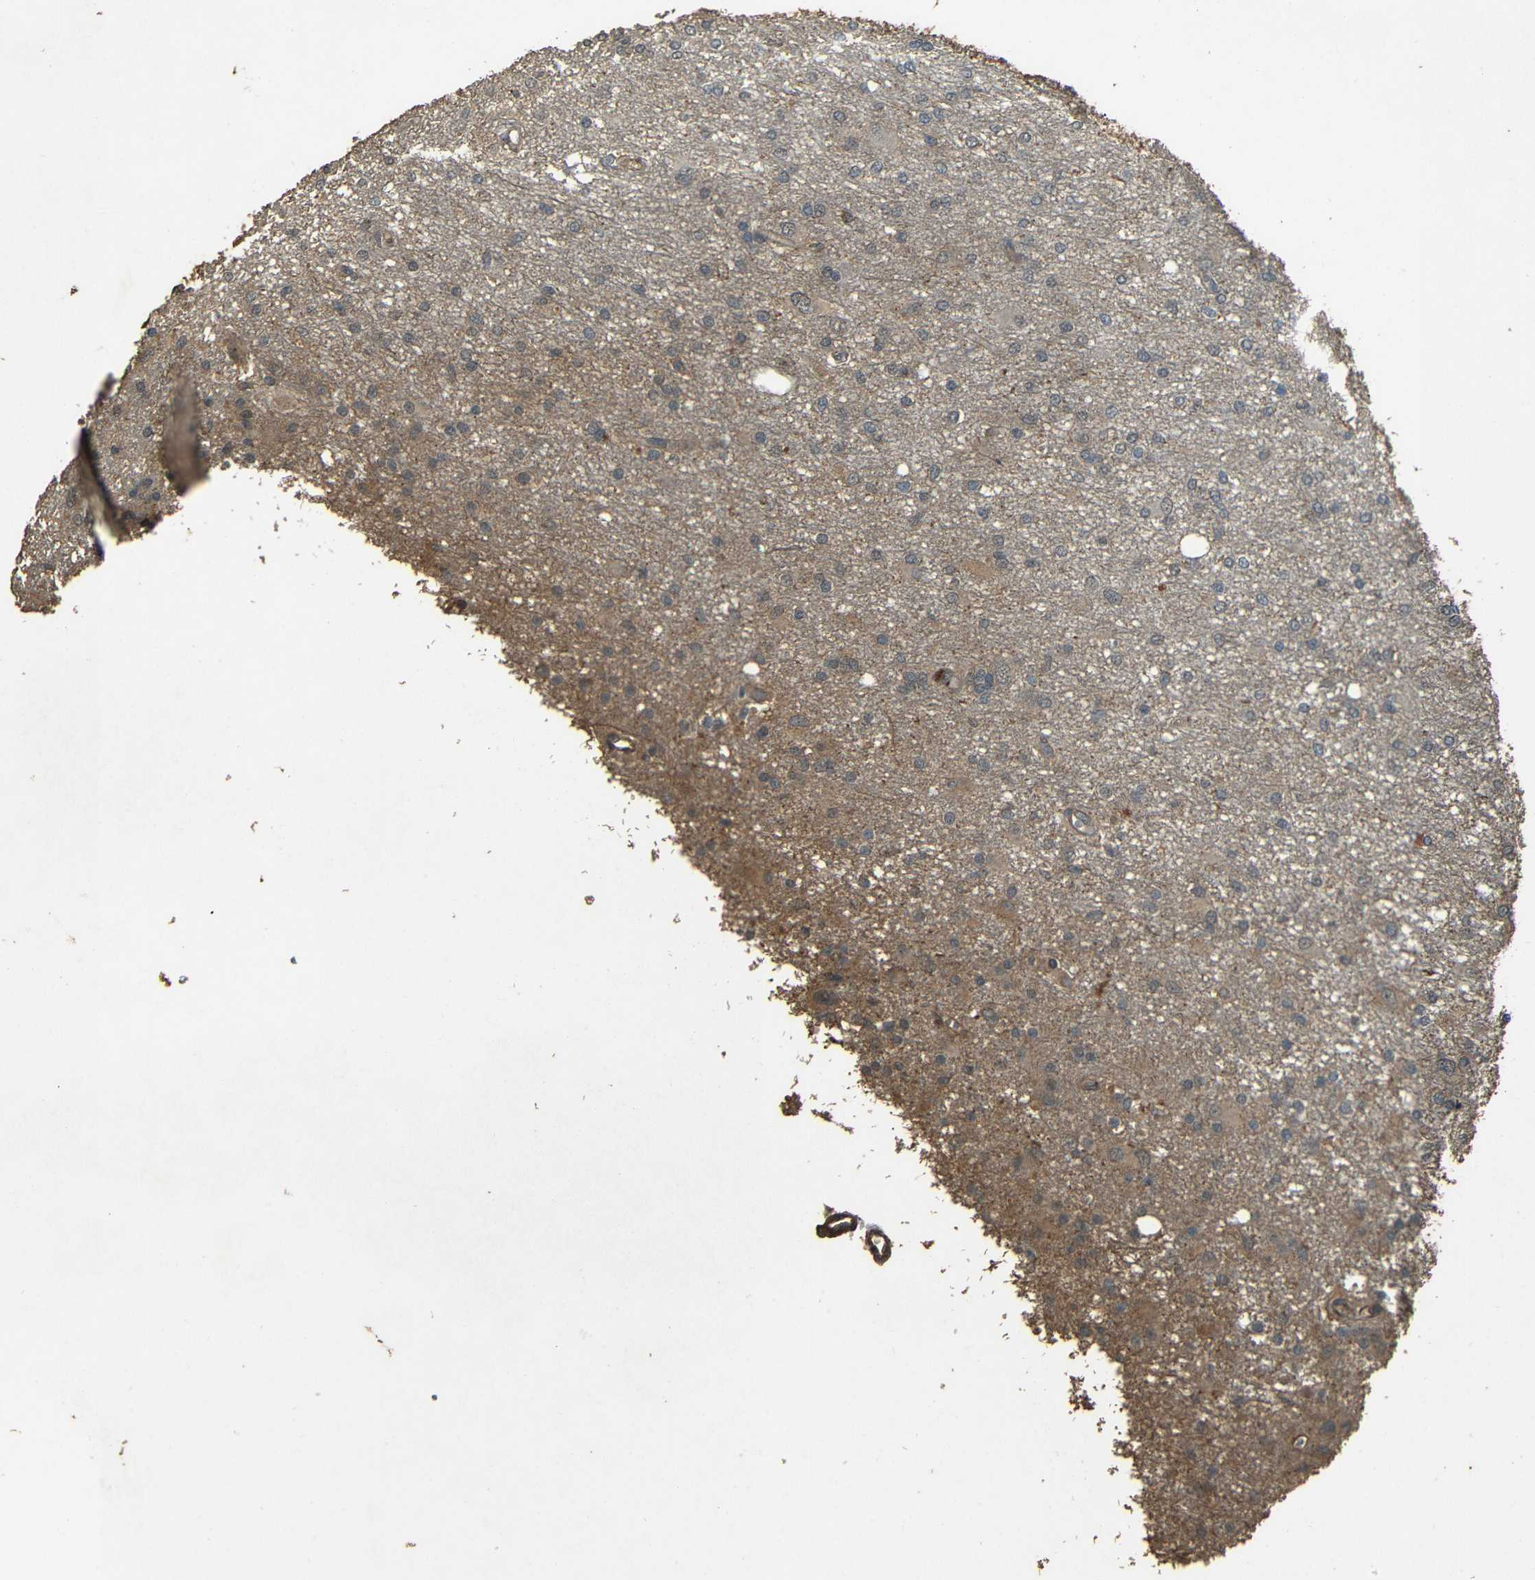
{"staining": {"intensity": "moderate", "quantity": "<25%", "location": "cytoplasmic/membranous"}, "tissue": "glioma", "cell_type": "Tumor cells", "image_type": "cancer", "snomed": [{"axis": "morphology", "description": "Glioma, malignant, High grade"}, {"axis": "topography", "description": "Brain"}], "caption": "This is an image of IHC staining of glioma, which shows moderate expression in the cytoplasmic/membranous of tumor cells.", "gene": "PDE5A", "patient": {"sex": "female", "age": 59}}